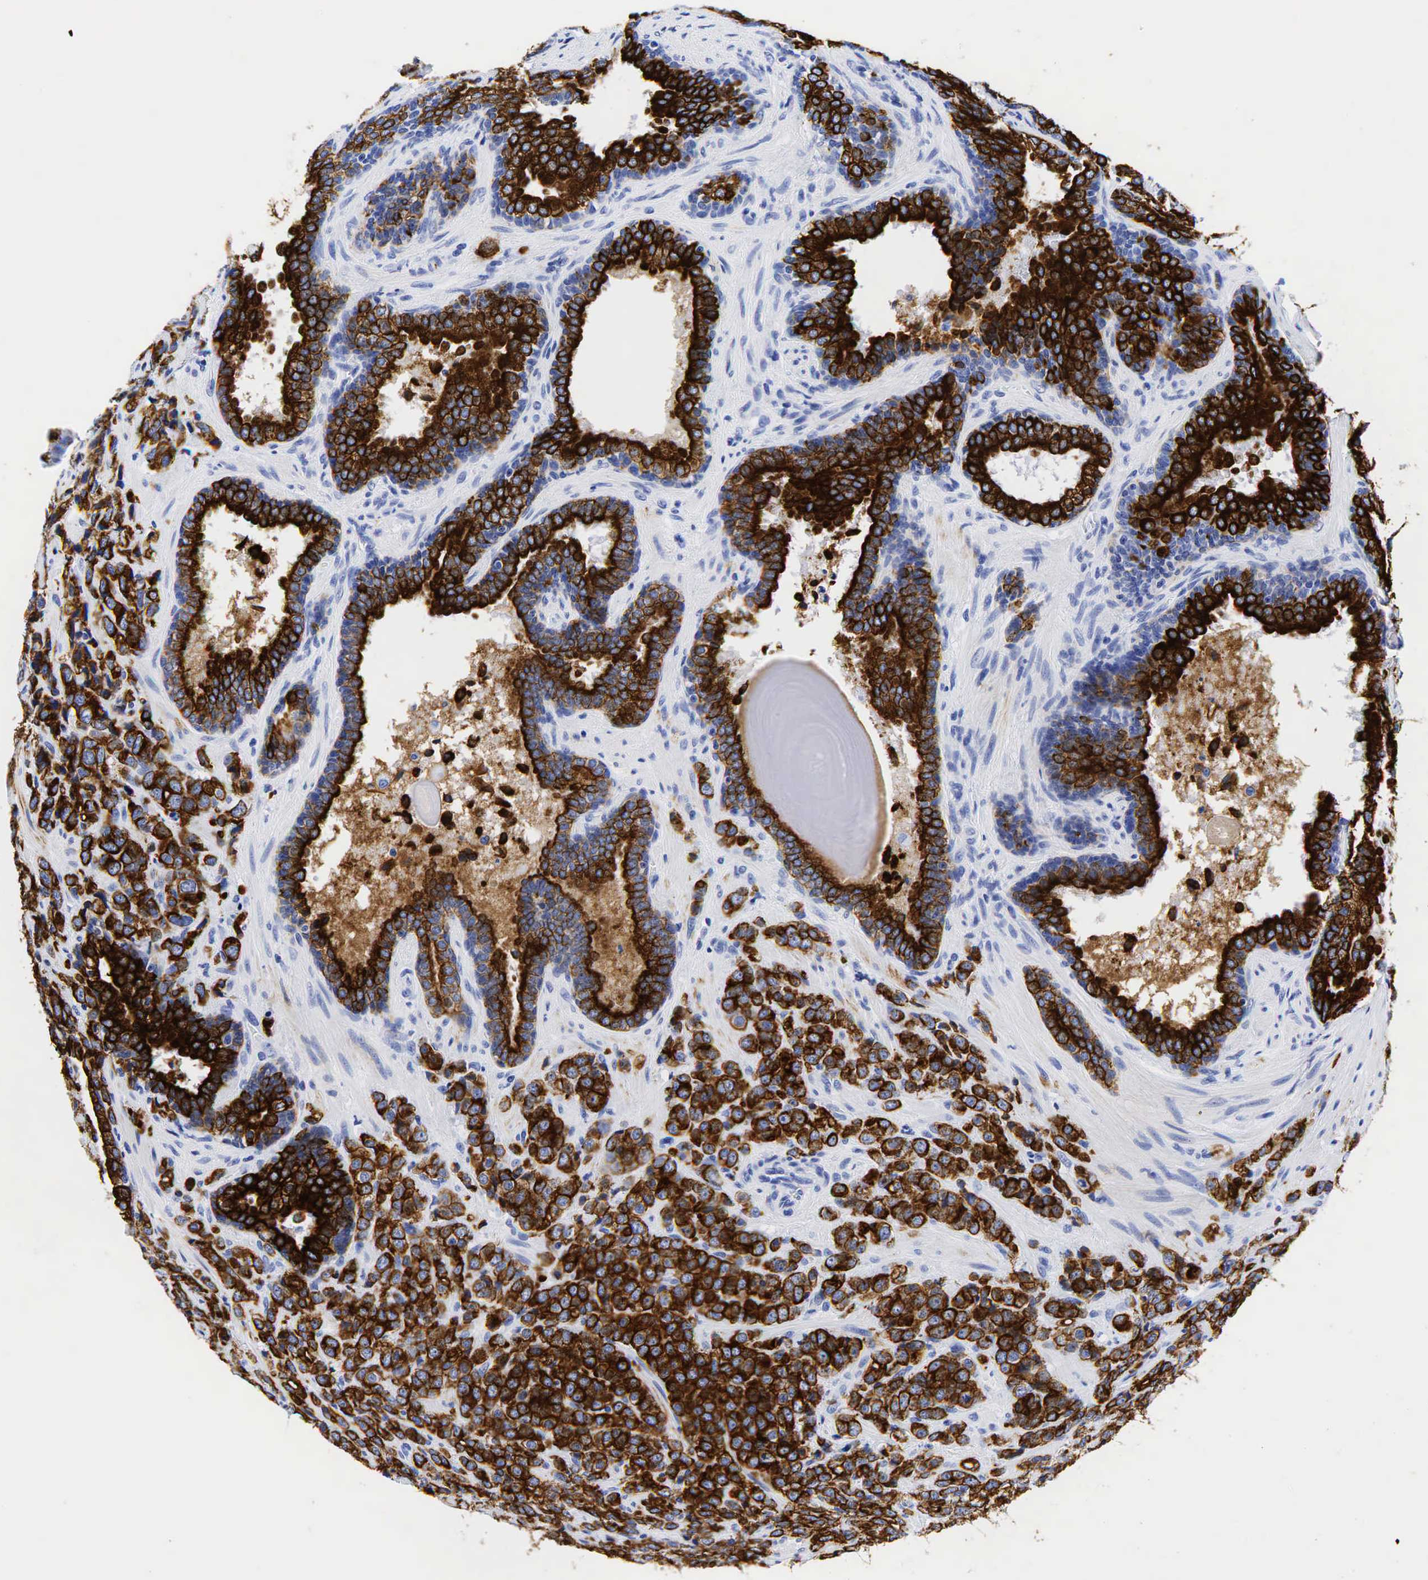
{"staining": {"intensity": "strong", "quantity": ">75%", "location": "cytoplasmic/membranous"}, "tissue": "prostate cancer", "cell_type": "Tumor cells", "image_type": "cancer", "snomed": [{"axis": "morphology", "description": "Adenocarcinoma, Medium grade"}, {"axis": "topography", "description": "Prostate"}], "caption": "IHC histopathology image of human prostate cancer (medium-grade adenocarcinoma) stained for a protein (brown), which displays high levels of strong cytoplasmic/membranous expression in approximately >75% of tumor cells.", "gene": "KRT18", "patient": {"sex": "male", "age": 70}}